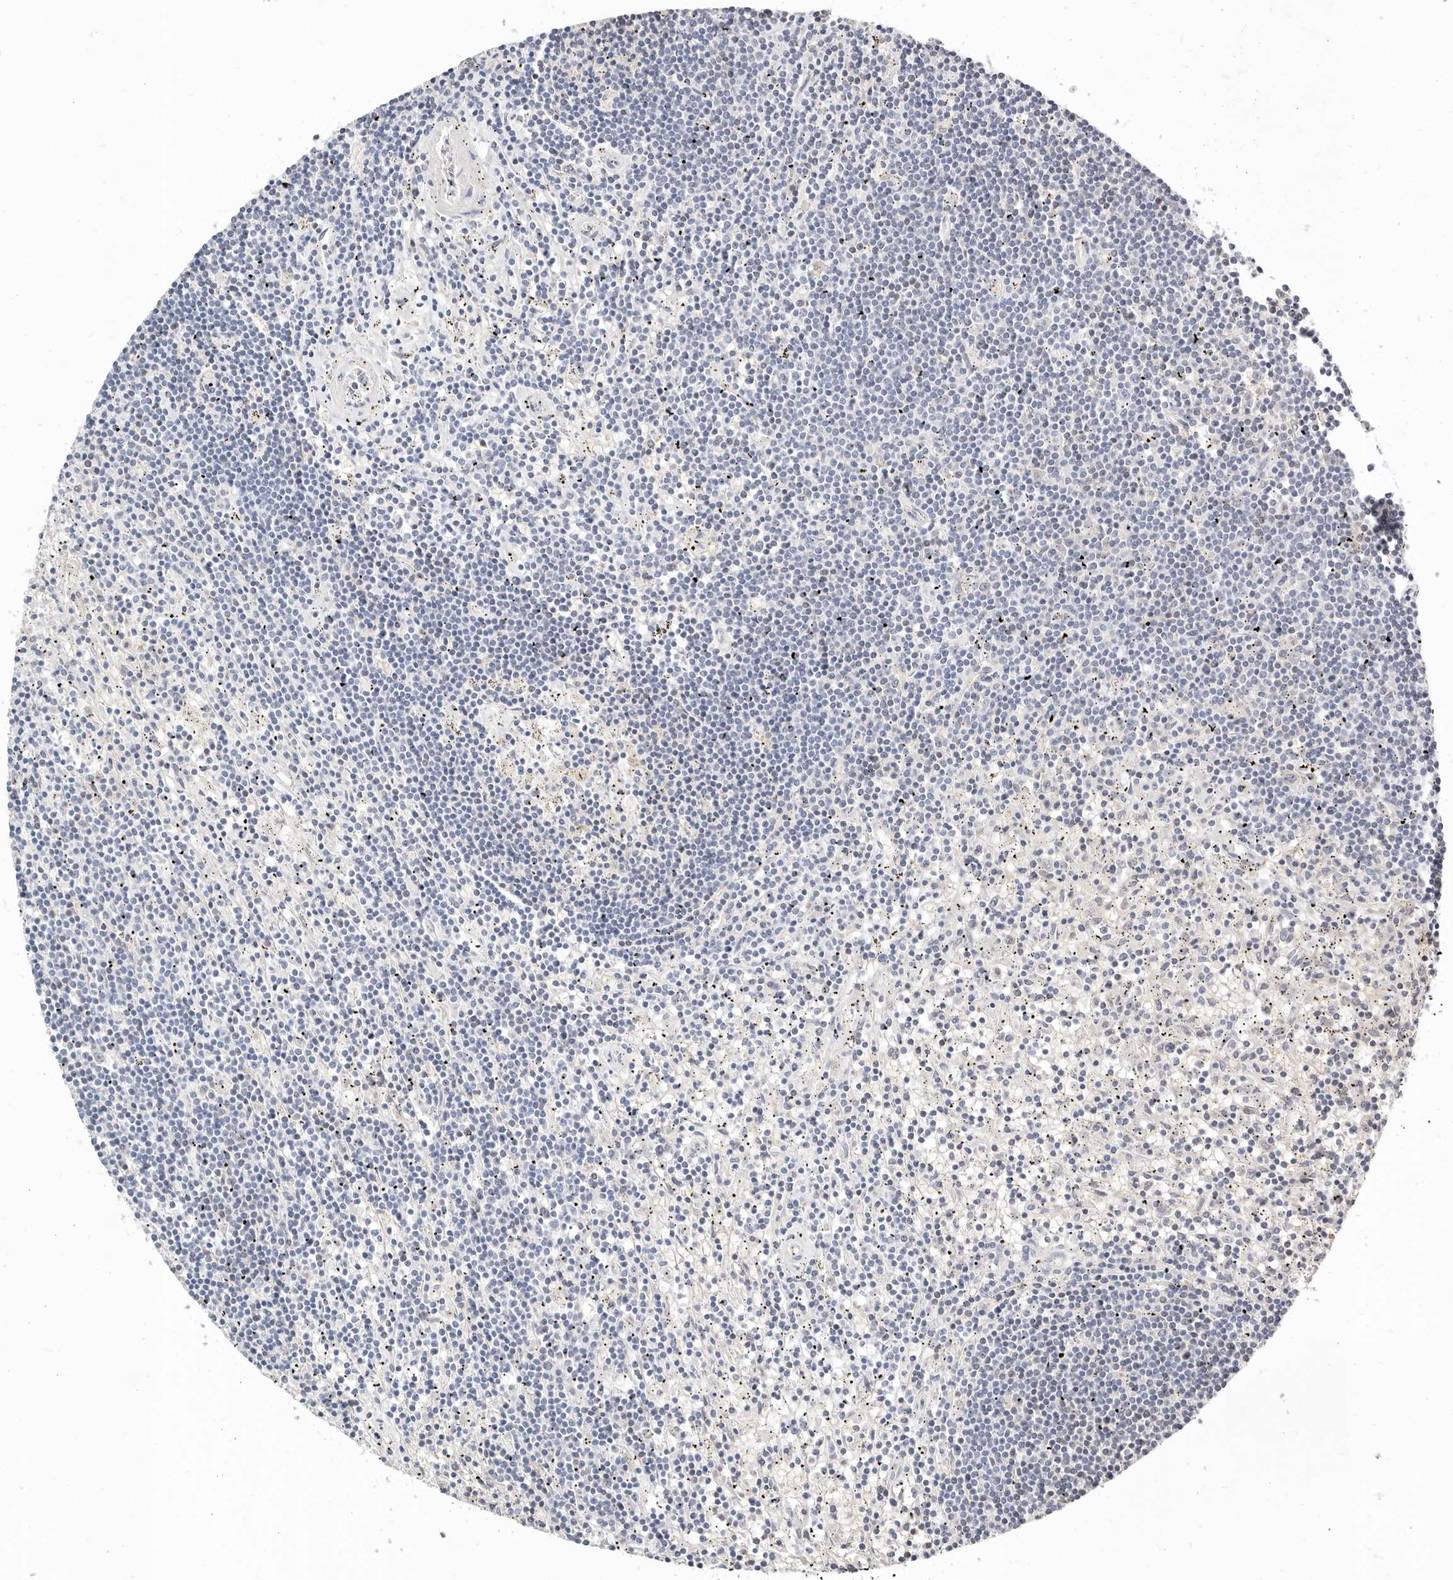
{"staining": {"intensity": "negative", "quantity": "none", "location": "none"}, "tissue": "lymphoma", "cell_type": "Tumor cells", "image_type": "cancer", "snomed": [{"axis": "morphology", "description": "Malignant lymphoma, non-Hodgkin's type, Low grade"}, {"axis": "topography", "description": "Spleen"}], "caption": "IHC histopathology image of neoplastic tissue: human lymphoma stained with DAB reveals no significant protein expression in tumor cells.", "gene": "TMEM63B", "patient": {"sex": "male", "age": 76}}